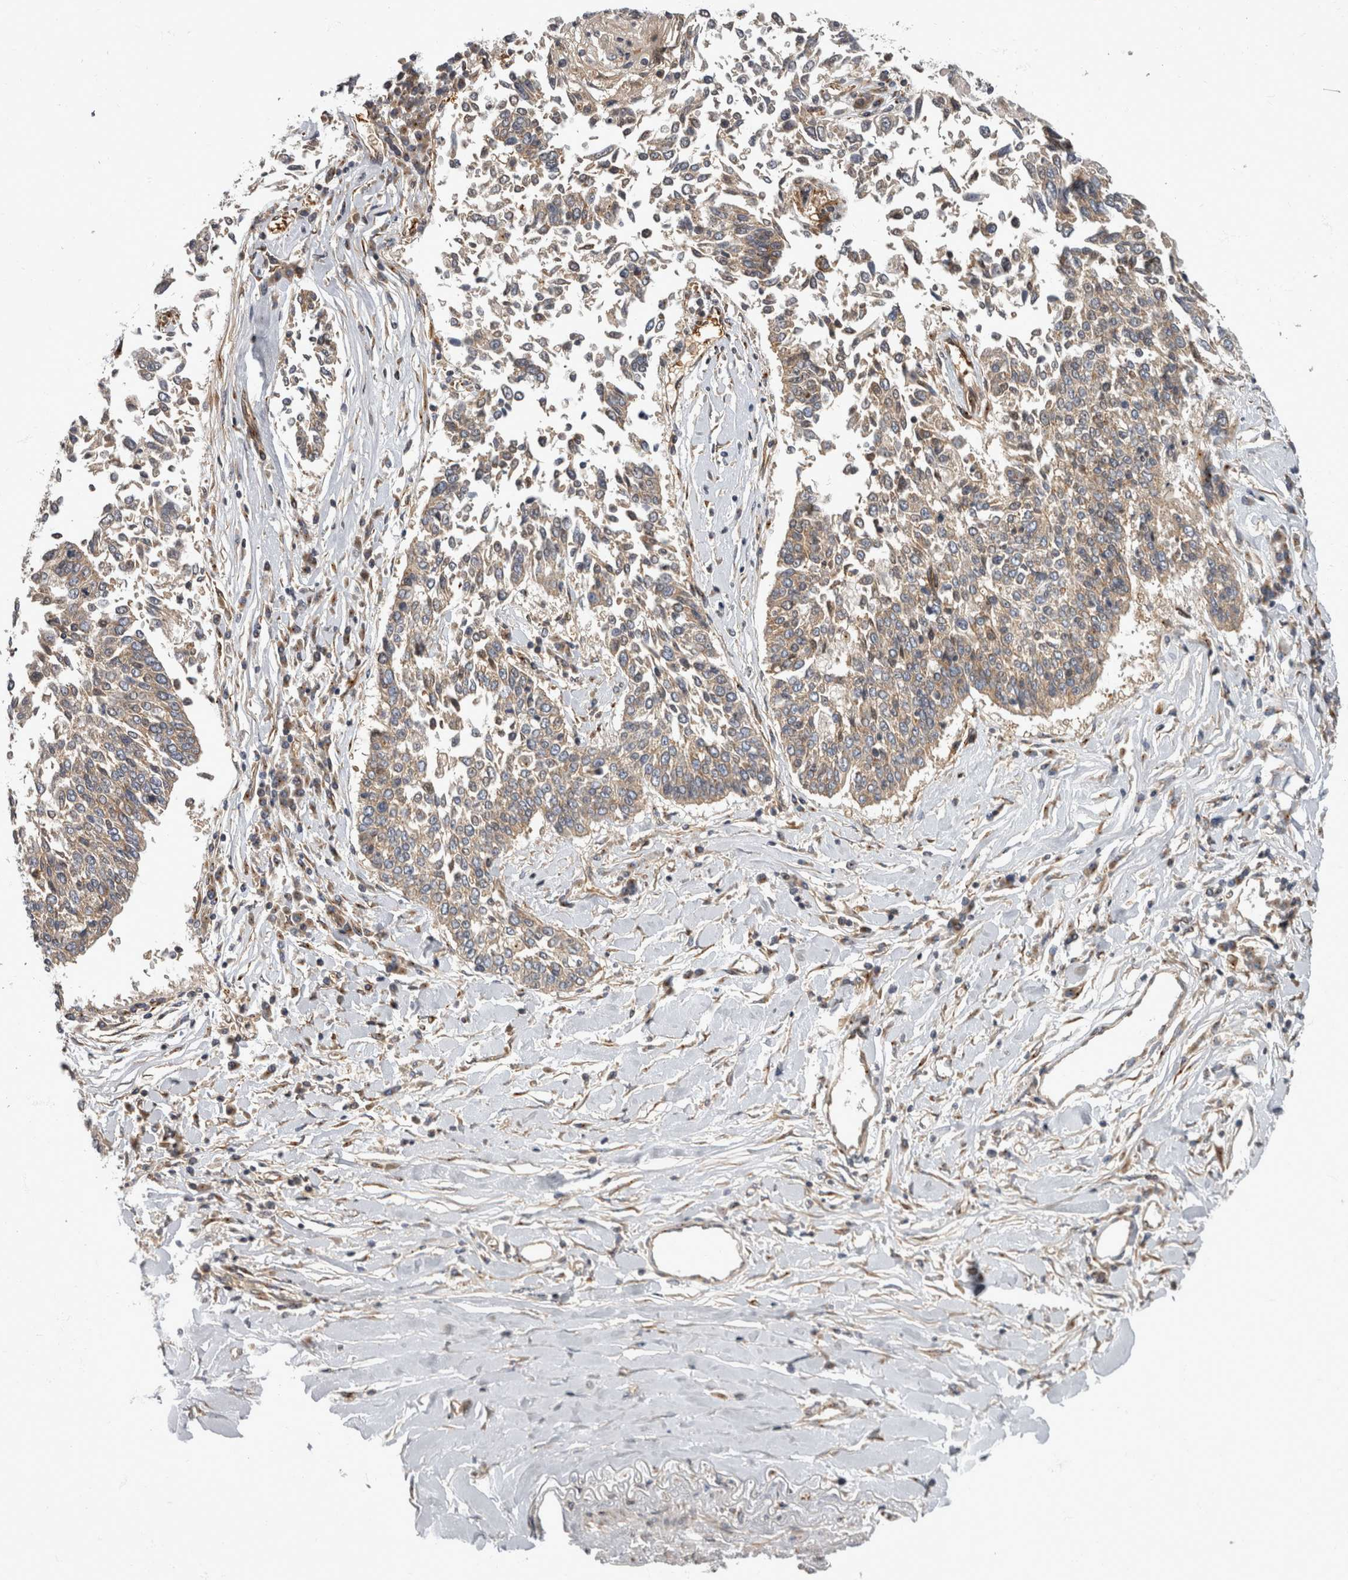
{"staining": {"intensity": "weak", "quantity": "<25%", "location": "cytoplasmic/membranous"}, "tissue": "lung cancer", "cell_type": "Tumor cells", "image_type": "cancer", "snomed": [{"axis": "morphology", "description": "Normal tissue, NOS"}, {"axis": "morphology", "description": "Squamous cell carcinoma, NOS"}, {"axis": "topography", "description": "Cartilage tissue"}, {"axis": "topography", "description": "Bronchus"}, {"axis": "topography", "description": "Lung"}, {"axis": "topography", "description": "Peripheral nerve tissue"}], "caption": "A photomicrograph of human lung squamous cell carcinoma is negative for staining in tumor cells. Nuclei are stained in blue.", "gene": "HOOK3", "patient": {"sex": "female", "age": 49}}